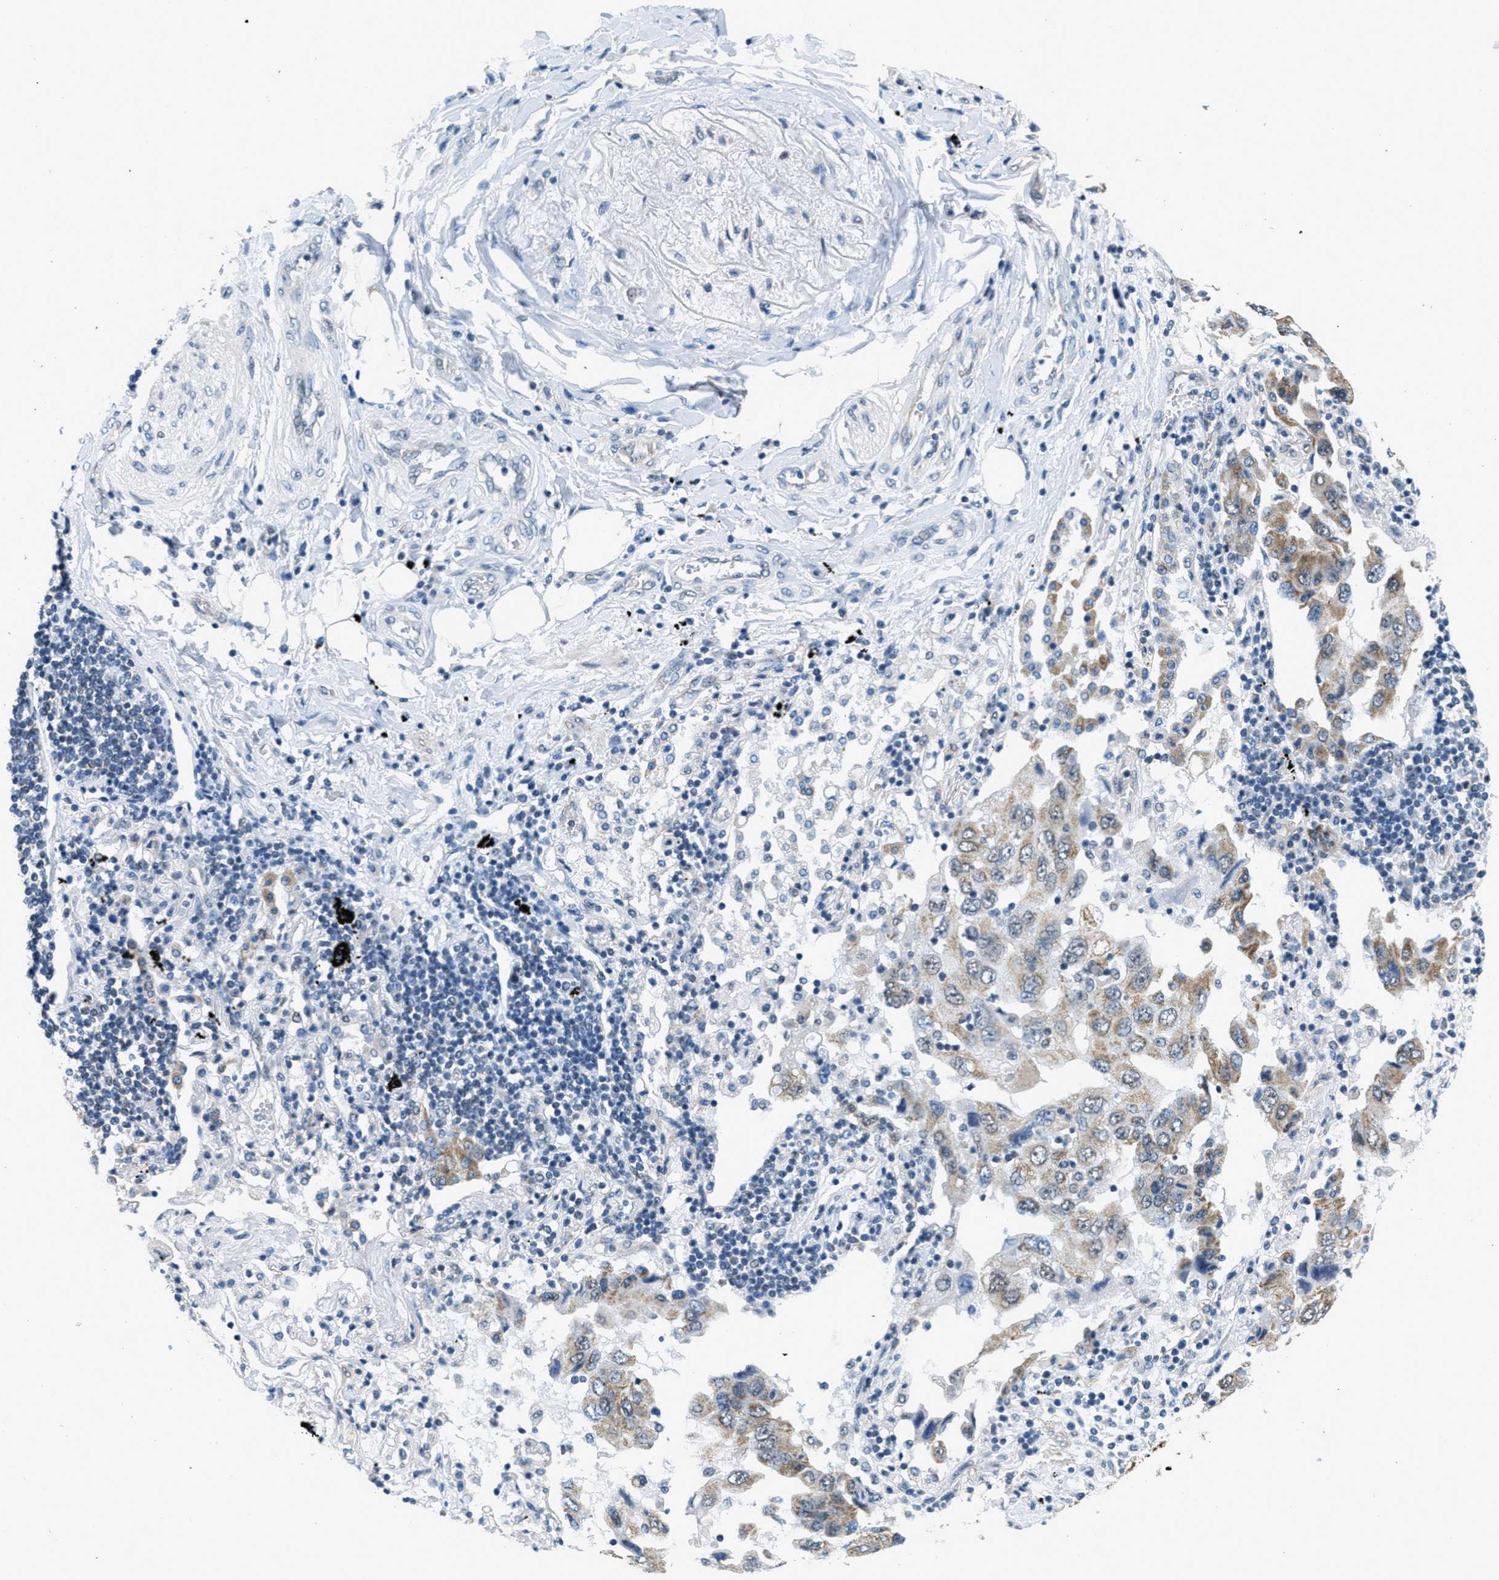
{"staining": {"intensity": "moderate", "quantity": "25%-75%", "location": "cytoplasmic/membranous"}, "tissue": "lung cancer", "cell_type": "Tumor cells", "image_type": "cancer", "snomed": [{"axis": "morphology", "description": "Adenocarcinoma, NOS"}, {"axis": "topography", "description": "Lung"}], "caption": "IHC micrograph of lung cancer stained for a protein (brown), which displays medium levels of moderate cytoplasmic/membranous positivity in about 25%-75% of tumor cells.", "gene": "TOMM70", "patient": {"sex": "female", "age": 65}}